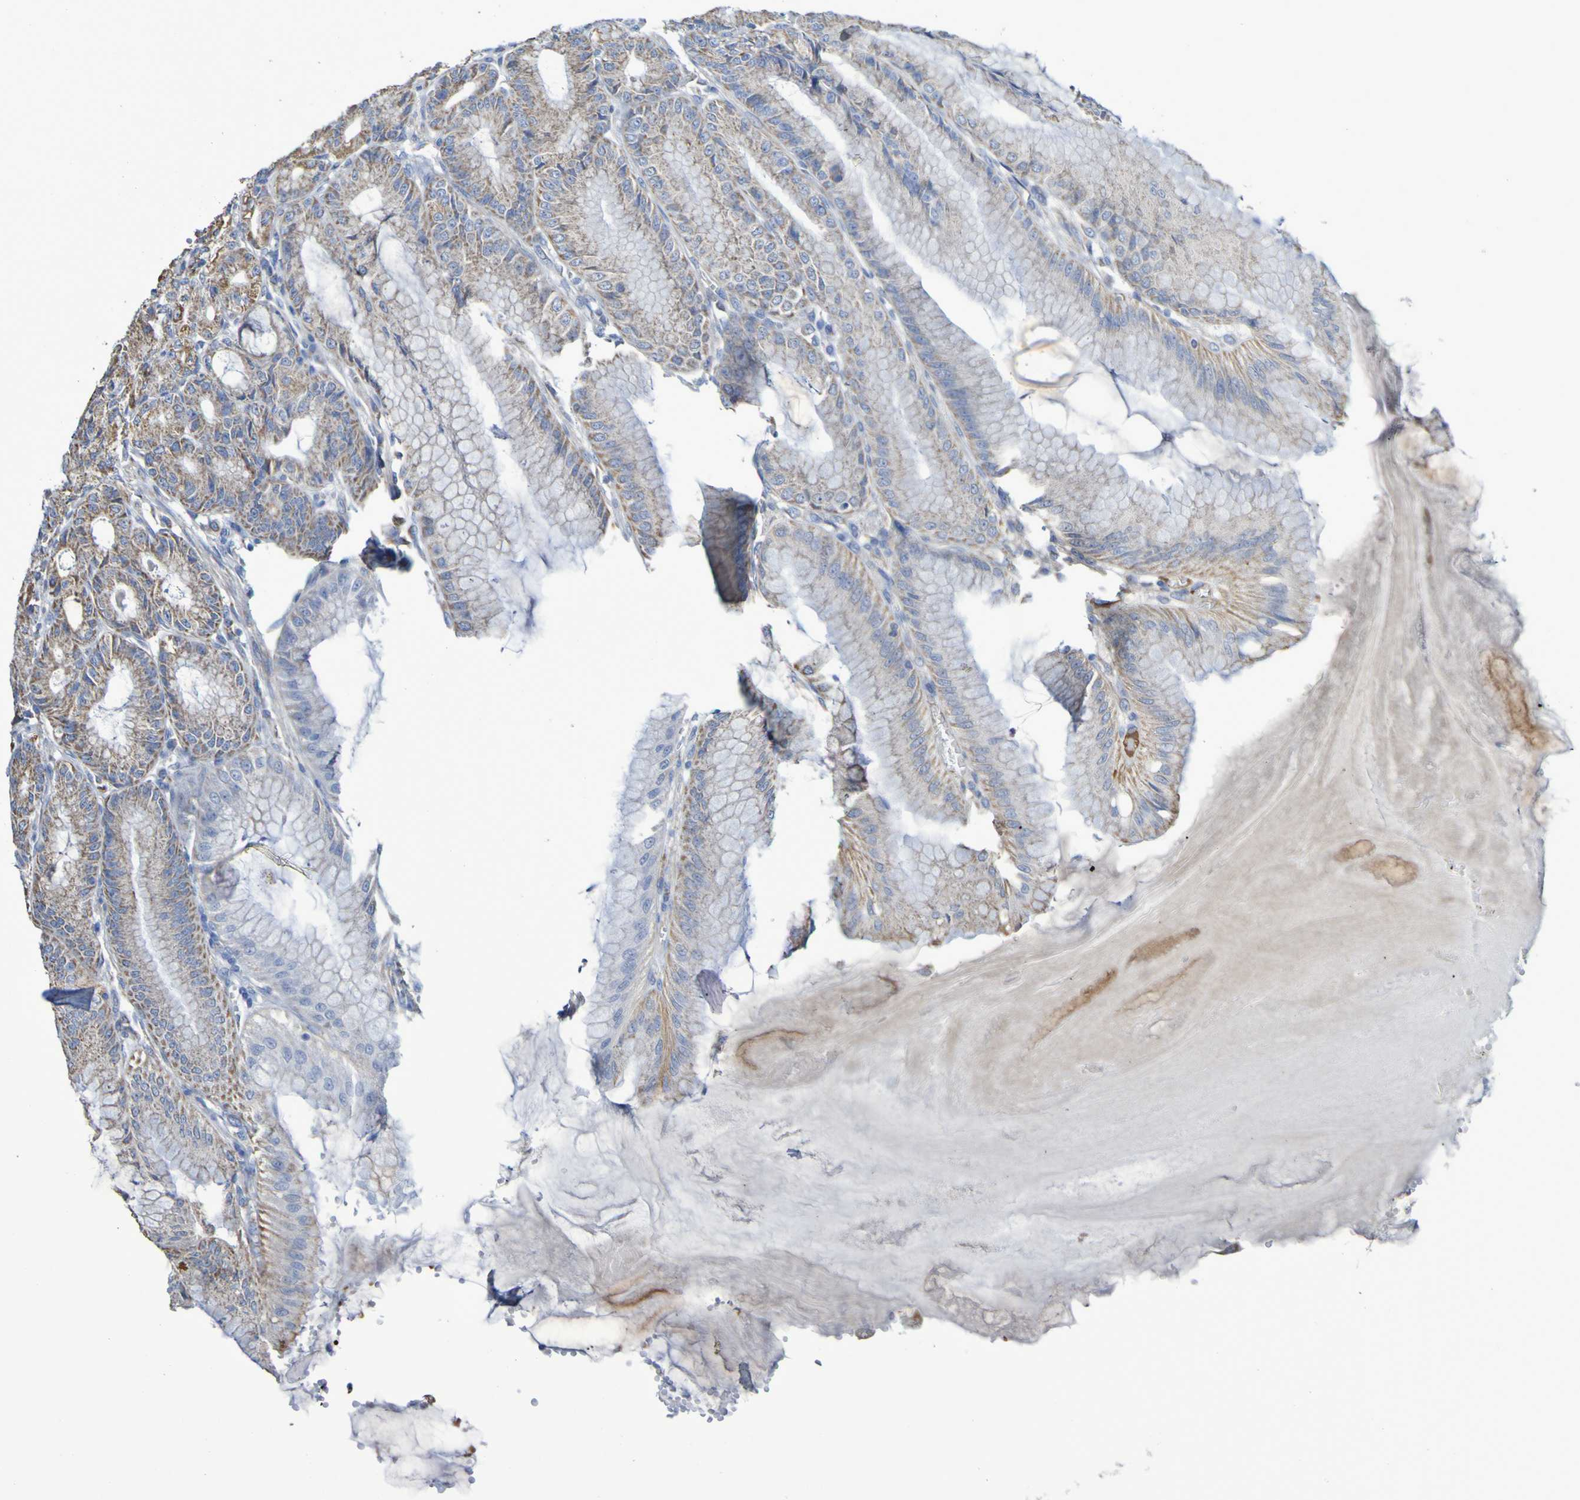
{"staining": {"intensity": "weak", "quantity": ">75%", "location": "cytoplasmic/membranous"}, "tissue": "stomach", "cell_type": "Glandular cells", "image_type": "normal", "snomed": [{"axis": "morphology", "description": "Normal tissue, NOS"}, {"axis": "topography", "description": "Stomach, lower"}], "caption": "Immunohistochemistry micrograph of benign stomach stained for a protein (brown), which demonstrates low levels of weak cytoplasmic/membranous positivity in about >75% of glandular cells.", "gene": "CNTN2", "patient": {"sex": "male", "age": 71}}